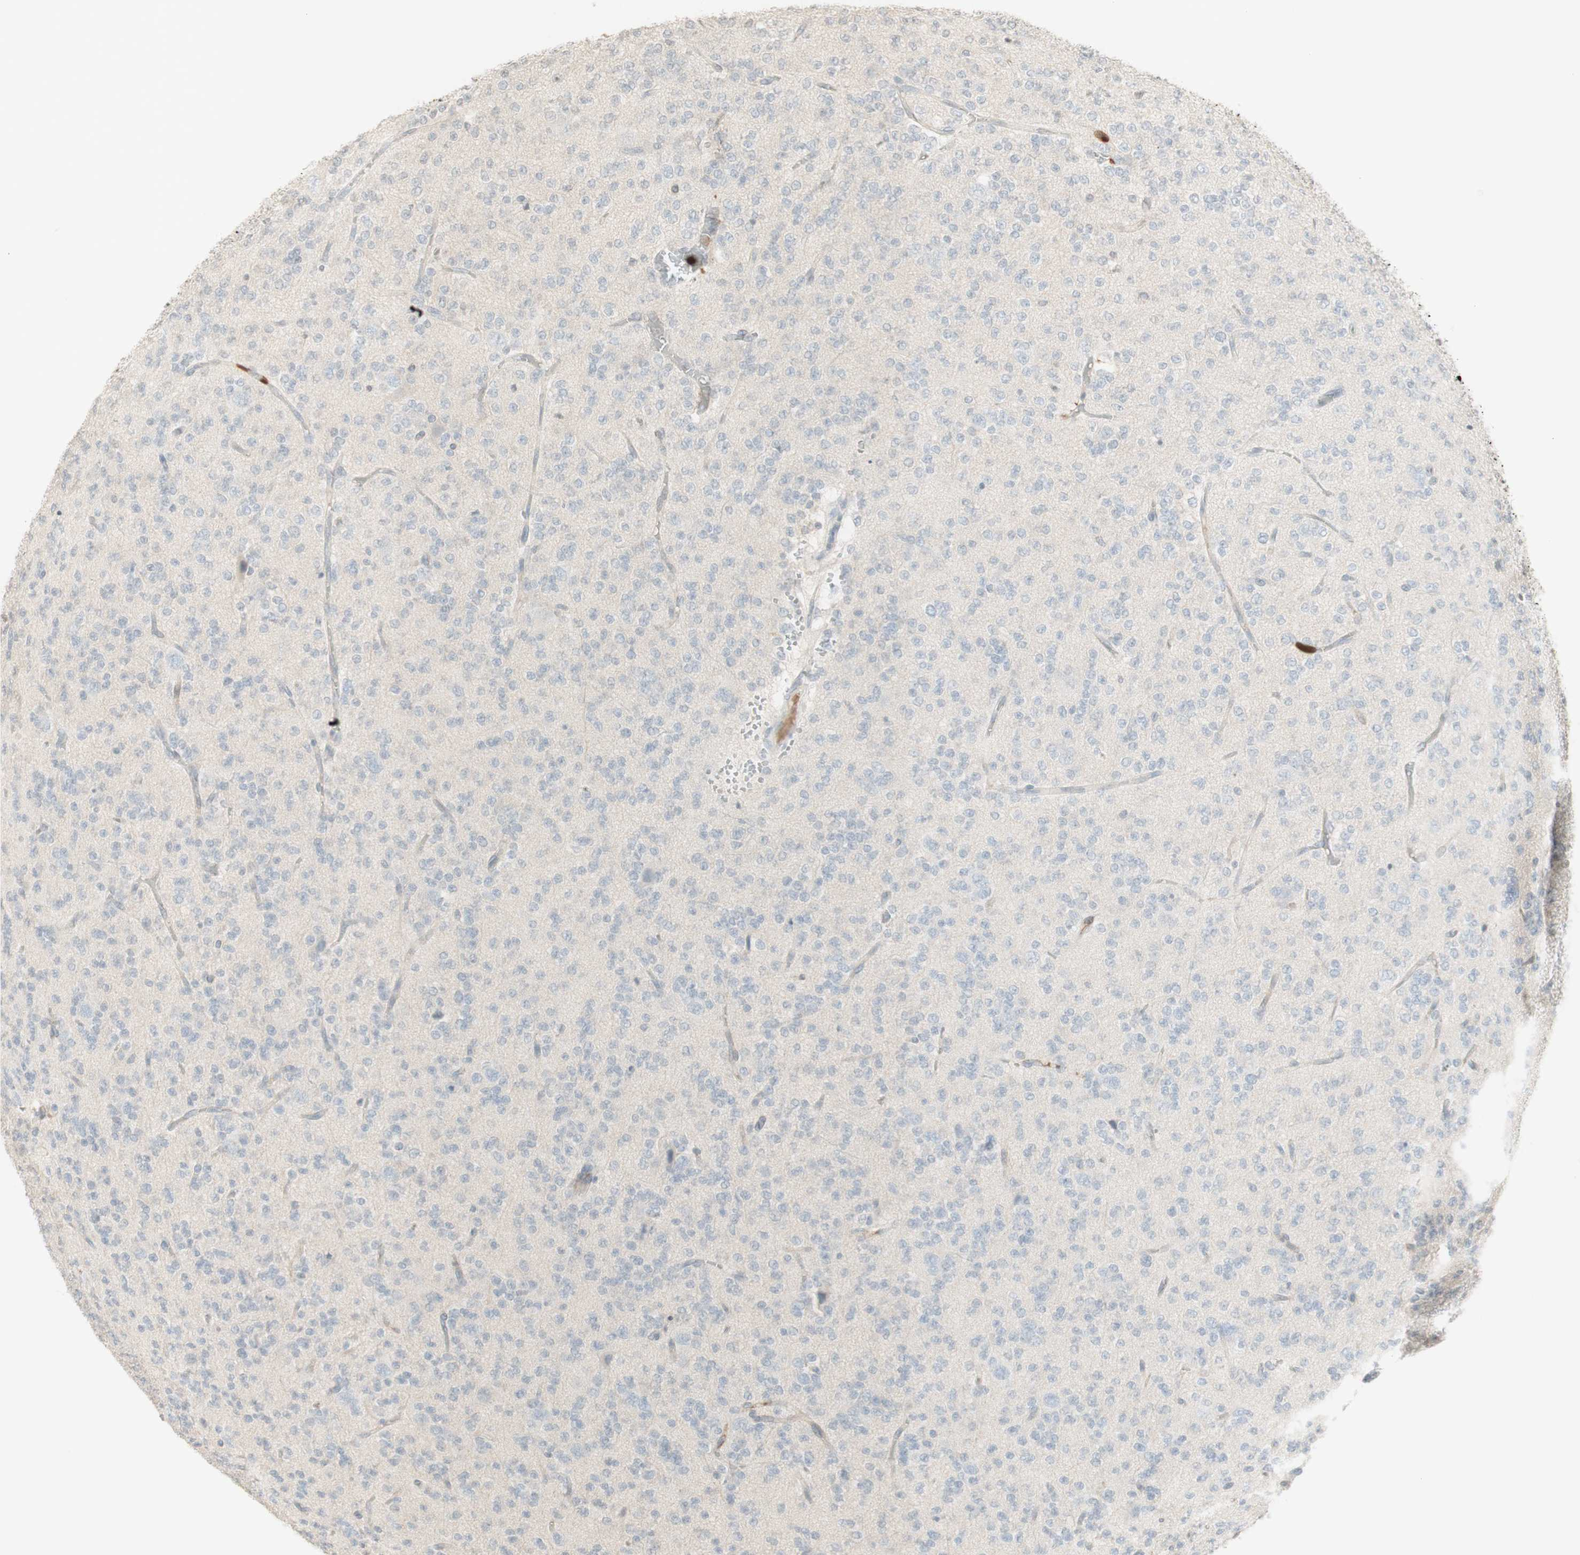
{"staining": {"intensity": "negative", "quantity": "none", "location": "none"}, "tissue": "glioma", "cell_type": "Tumor cells", "image_type": "cancer", "snomed": [{"axis": "morphology", "description": "Glioma, malignant, Low grade"}, {"axis": "topography", "description": "Brain"}], "caption": "Immunohistochemistry (IHC) image of neoplastic tissue: human malignant glioma (low-grade) stained with DAB demonstrates no significant protein positivity in tumor cells. (Stains: DAB (3,3'-diaminobenzidine) IHC with hematoxylin counter stain, Microscopy: brightfield microscopy at high magnification).", "gene": "NID1", "patient": {"sex": "male", "age": 38}}